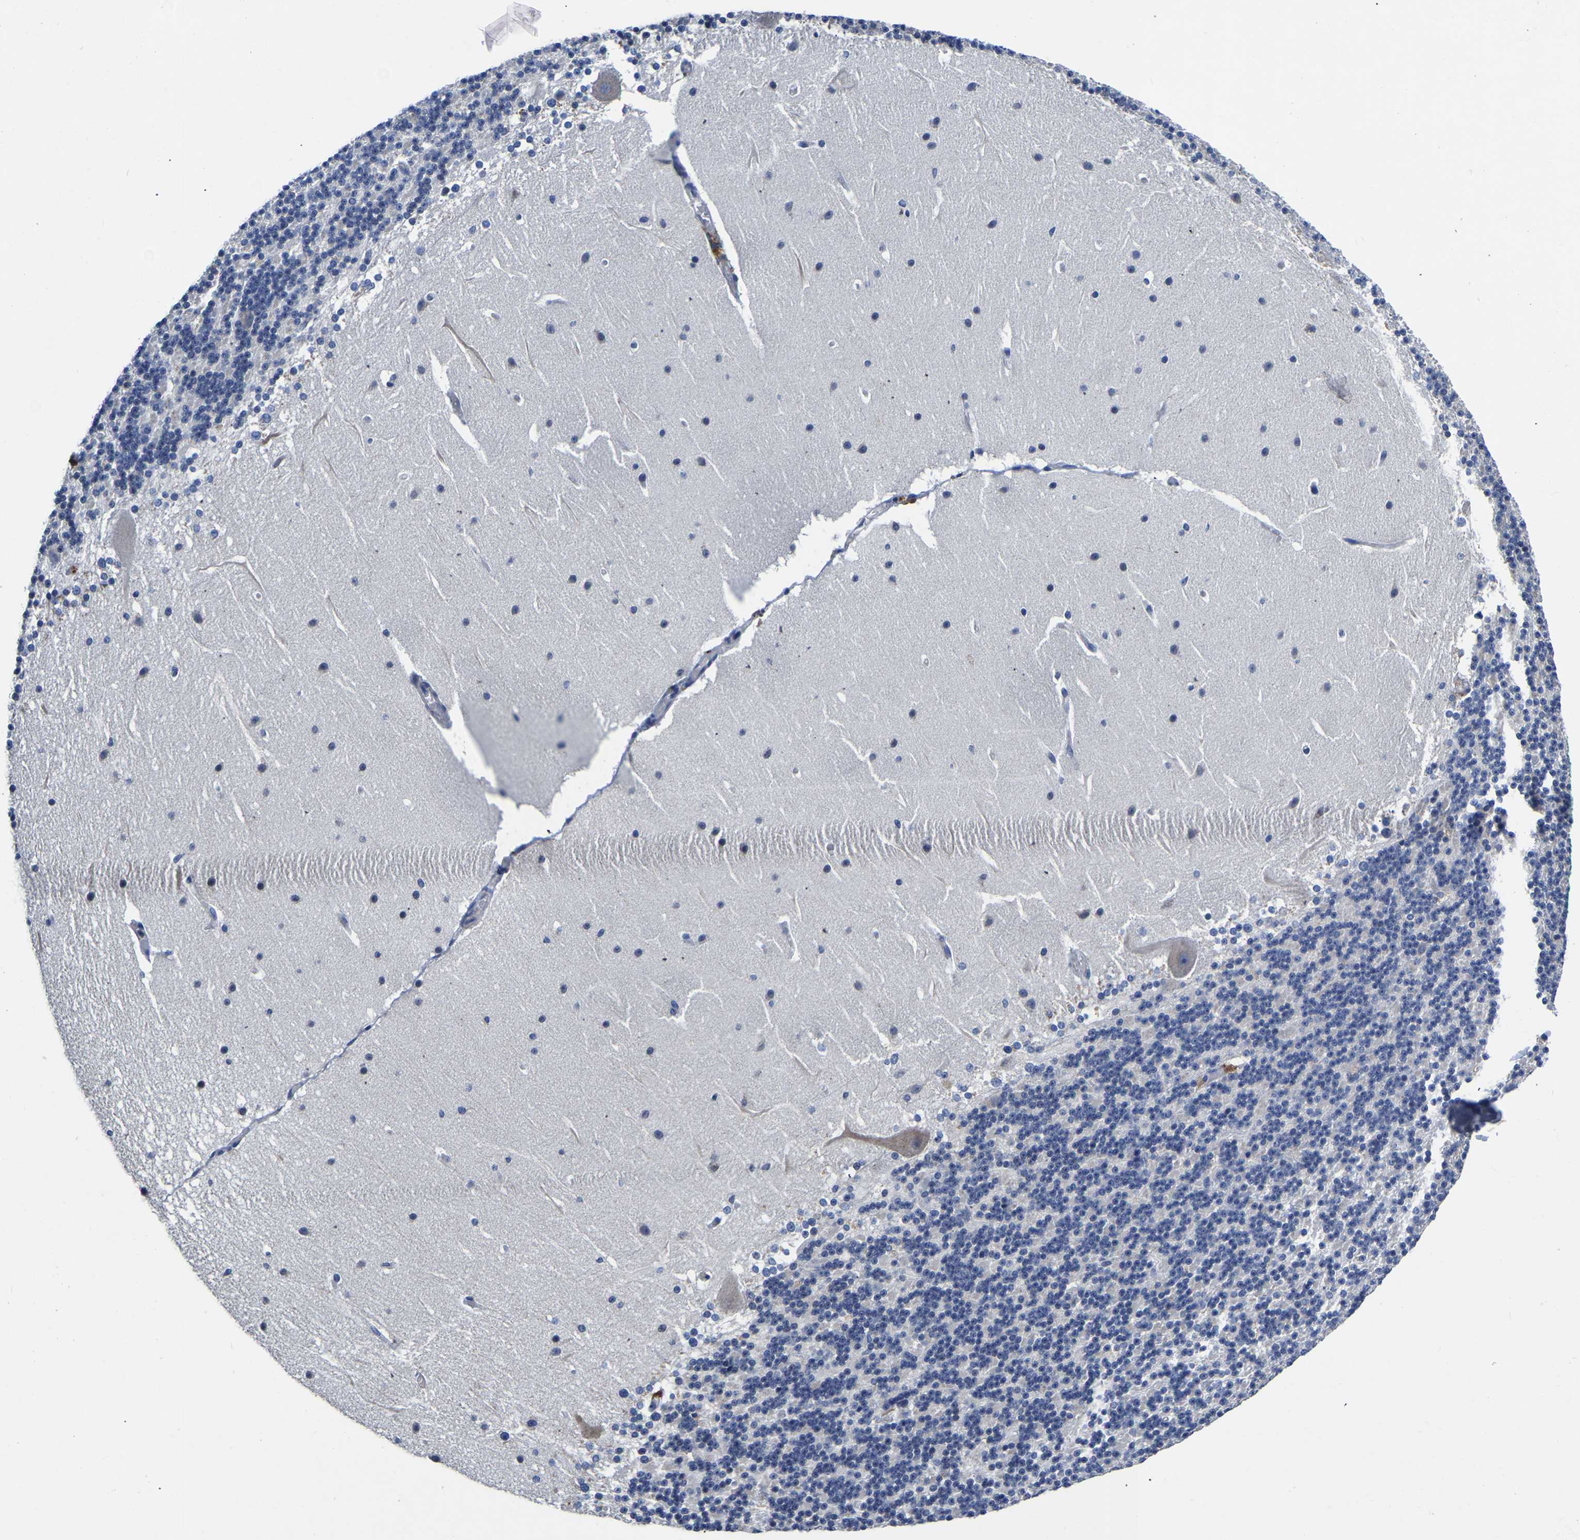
{"staining": {"intensity": "negative", "quantity": "none", "location": "none"}, "tissue": "cerebellum", "cell_type": "Cells in granular layer", "image_type": "normal", "snomed": [{"axis": "morphology", "description": "Normal tissue, NOS"}, {"axis": "topography", "description": "Cerebellum"}], "caption": "Cells in granular layer show no significant protein staining in benign cerebellum.", "gene": "FGD5", "patient": {"sex": "female", "age": 19}}